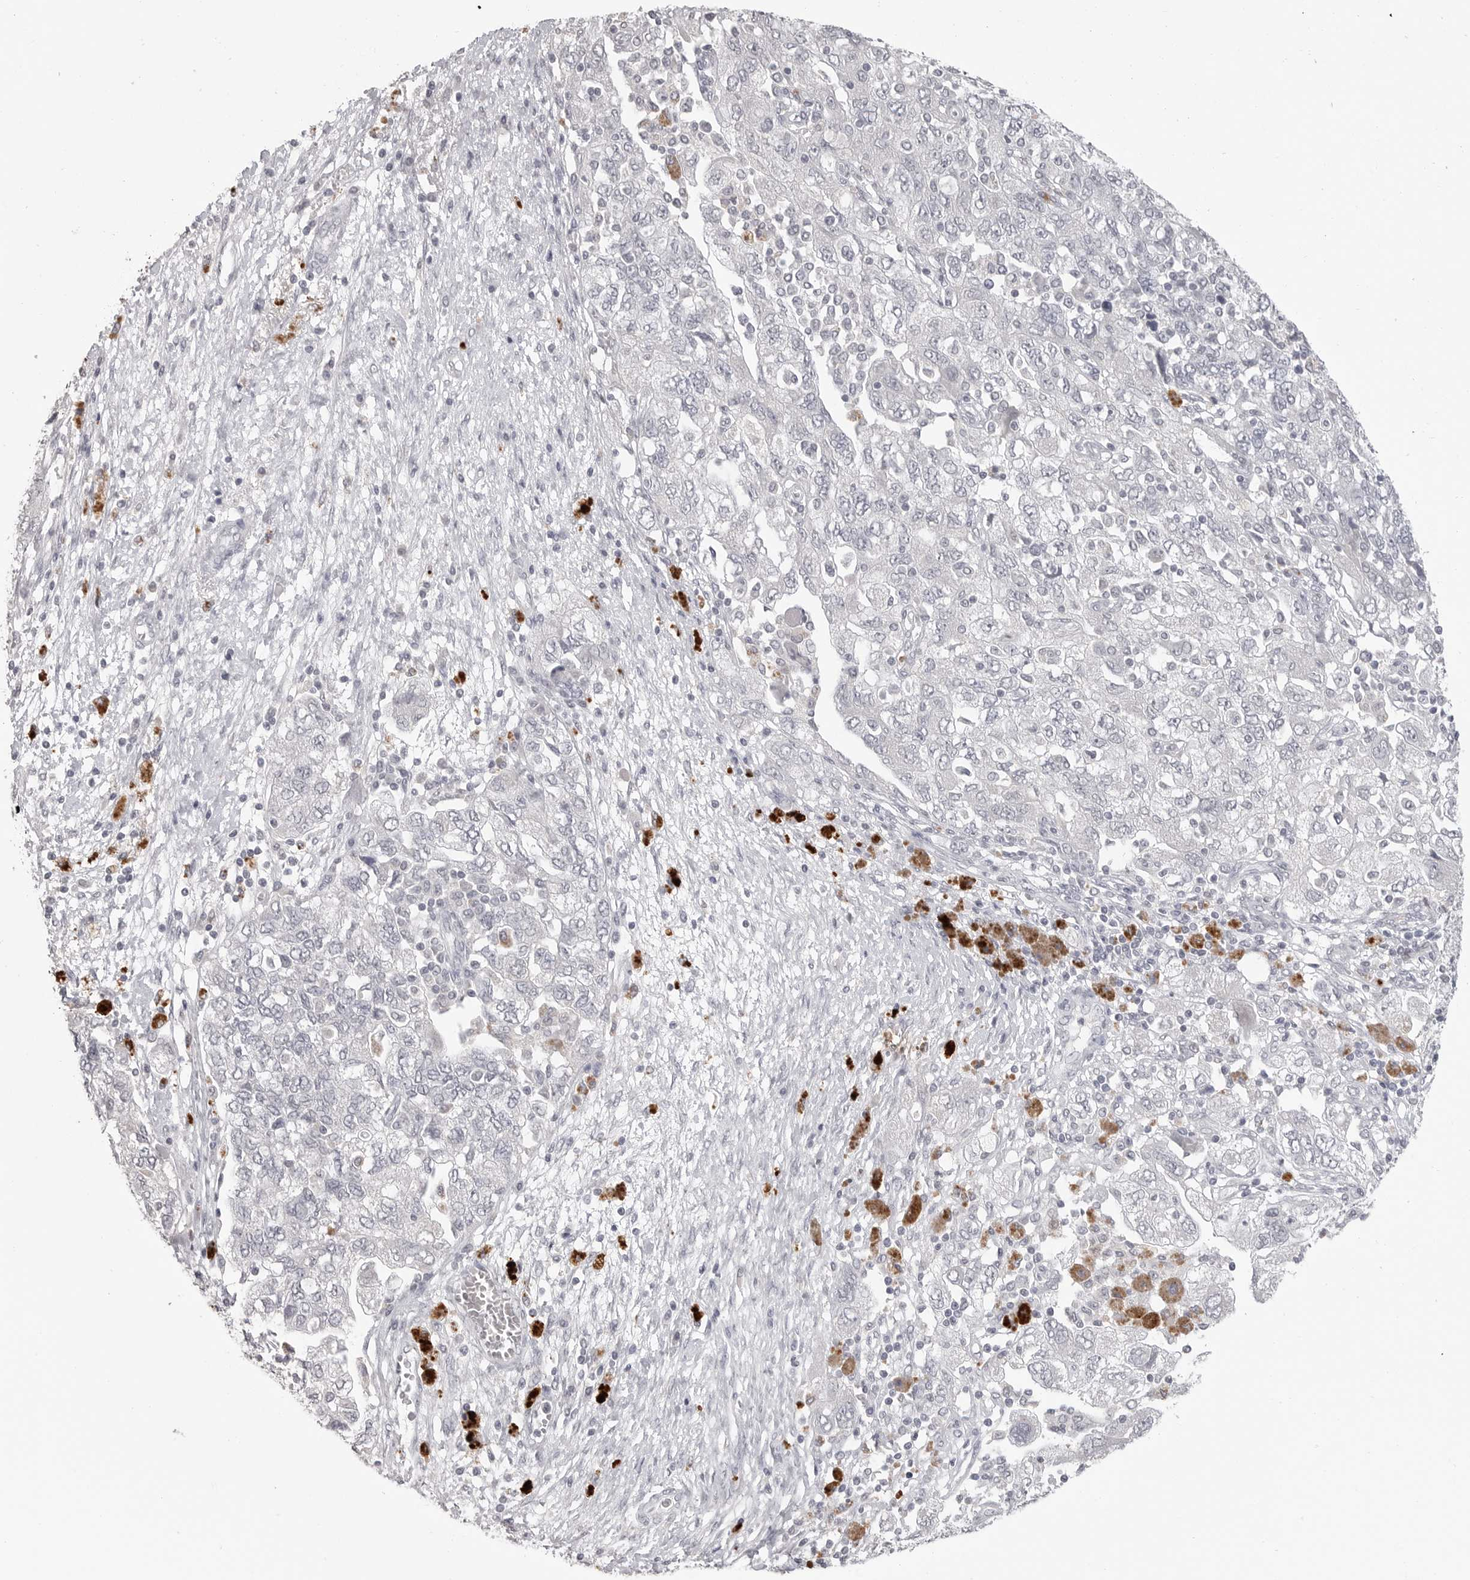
{"staining": {"intensity": "negative", "quantity": "none", "location": "none"}, "tissue": "ovarian cancer", "cell_type": "Tumor cells", "image_type": "cancer", "snomed": [{"axis": "morphology", "description": "Carcinoma, NOS"}, {"axis": "morphology", "description": "Cystadenocarcinoma, serous, NOS"}, {"axis": "topography", "description": "Ovary"}], "caption": "The image reveals no staining of tumor cells in ovarian cancer.", "gene": "PRSS1", "patient": {"sex": "female", "age": 69}}